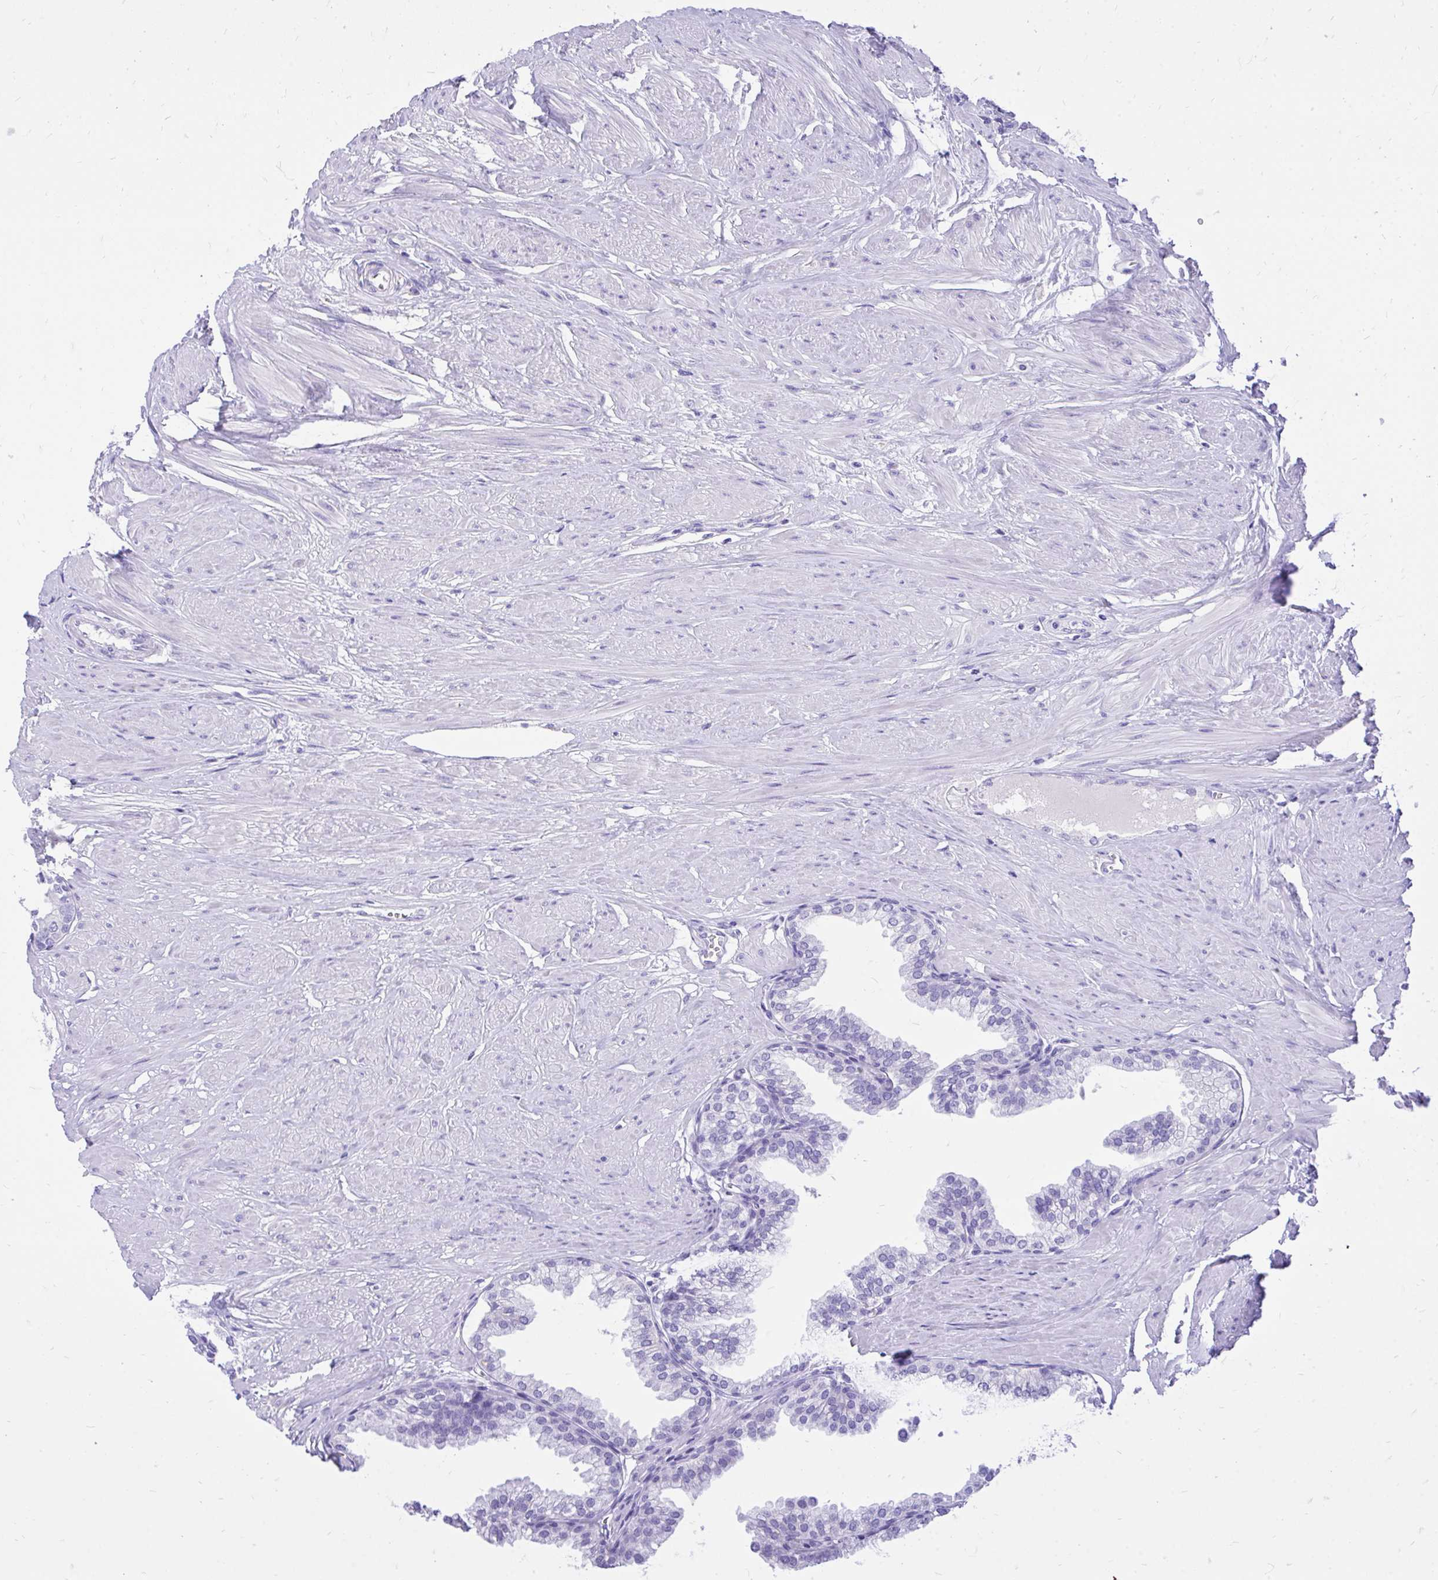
{"staining": {"intensity": "negative", "quantity": "none", "location": "none"}, "tissue": "prostate", "cell_type": "Glandular cells", "image_type": "normal", "snomed": [{"axis": "morphology", "description": "Normal tissue, NOS"}, {"axis": "topography", "description": "Prostate"}, {"axis": "topography", "description": "Peripheral nerve tissue"}], "caption": "This is an IHC image of normal human prostate. There is no expression in glandular cells.", "gene": "MON1A", "patient": {"sex": "male", "age": 55}}